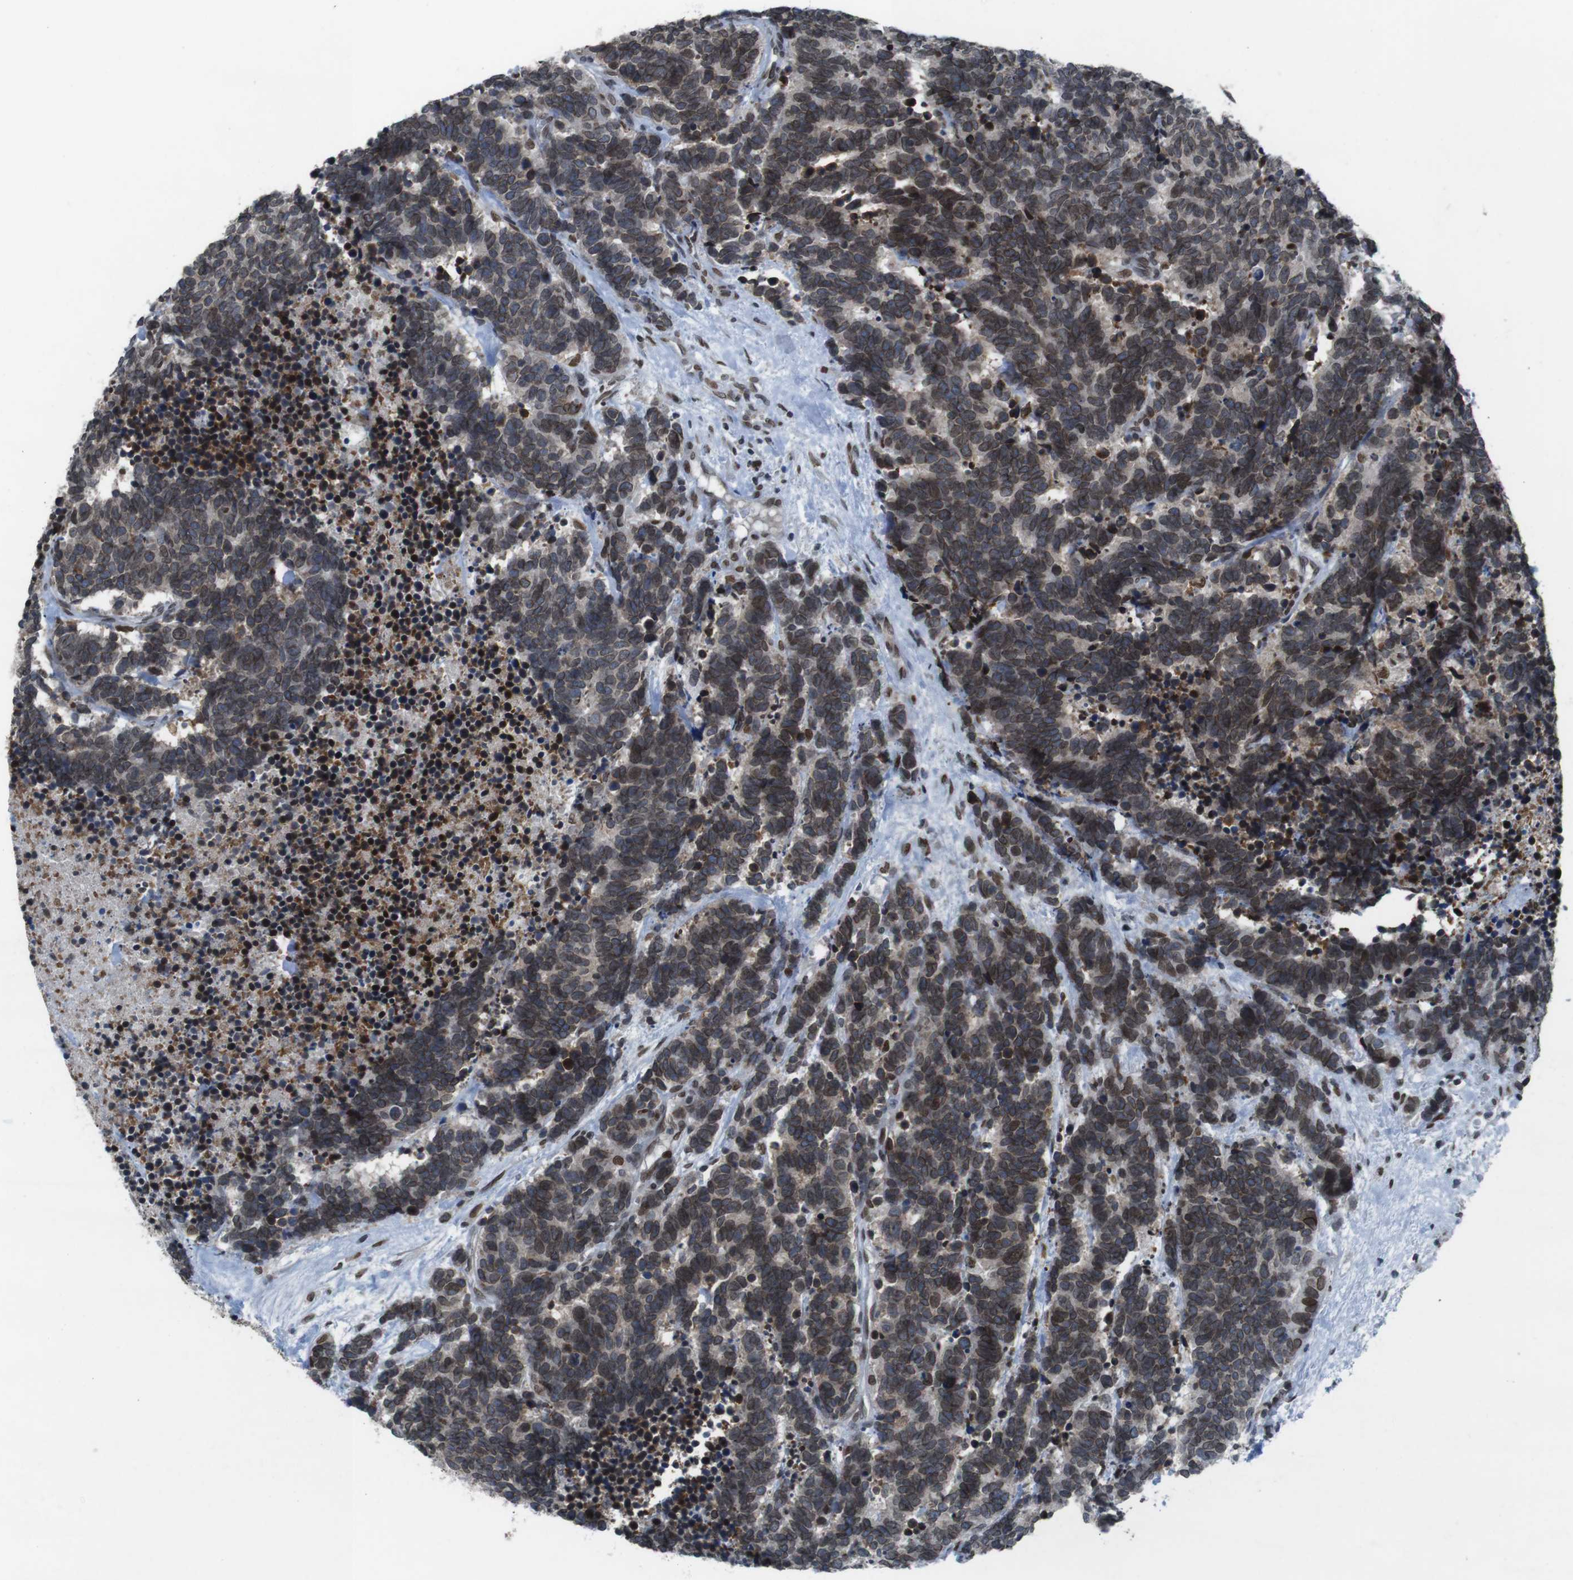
{"staining": {"intensity": "moderate", "quantity": ">75%", "location": "cytoplasmic/membranous,nuclear"}, "tissue": "carcinoid", "cell_type": "Tumor cells", "image_type": "cancer", "snomed": [{"axis": "morphology", "description": "Carcinoma, NOS"}, {"axis": "morphology", "description": "Carcinoid, malignant, NOS"}, {"axis": "topography", "description": "Urinary bladder"}], "caption": "High-magnification brightfield microscopy of carcinoma stained with DAB (3,3'-diaminobenzidine) (brown) and counterstained with hematoxylin (blue). tumor cells exhibit moderate cytoplasmic/membranous and nuclear expression is identified in about>75% of cells. The protein of interest is stained brown, and the nuclei are stained in blue (DAB IHC with brightfield microscopy, high magnification).", "gene": "MAD1L1", "patient": {"sex": "male", "age": 57}}